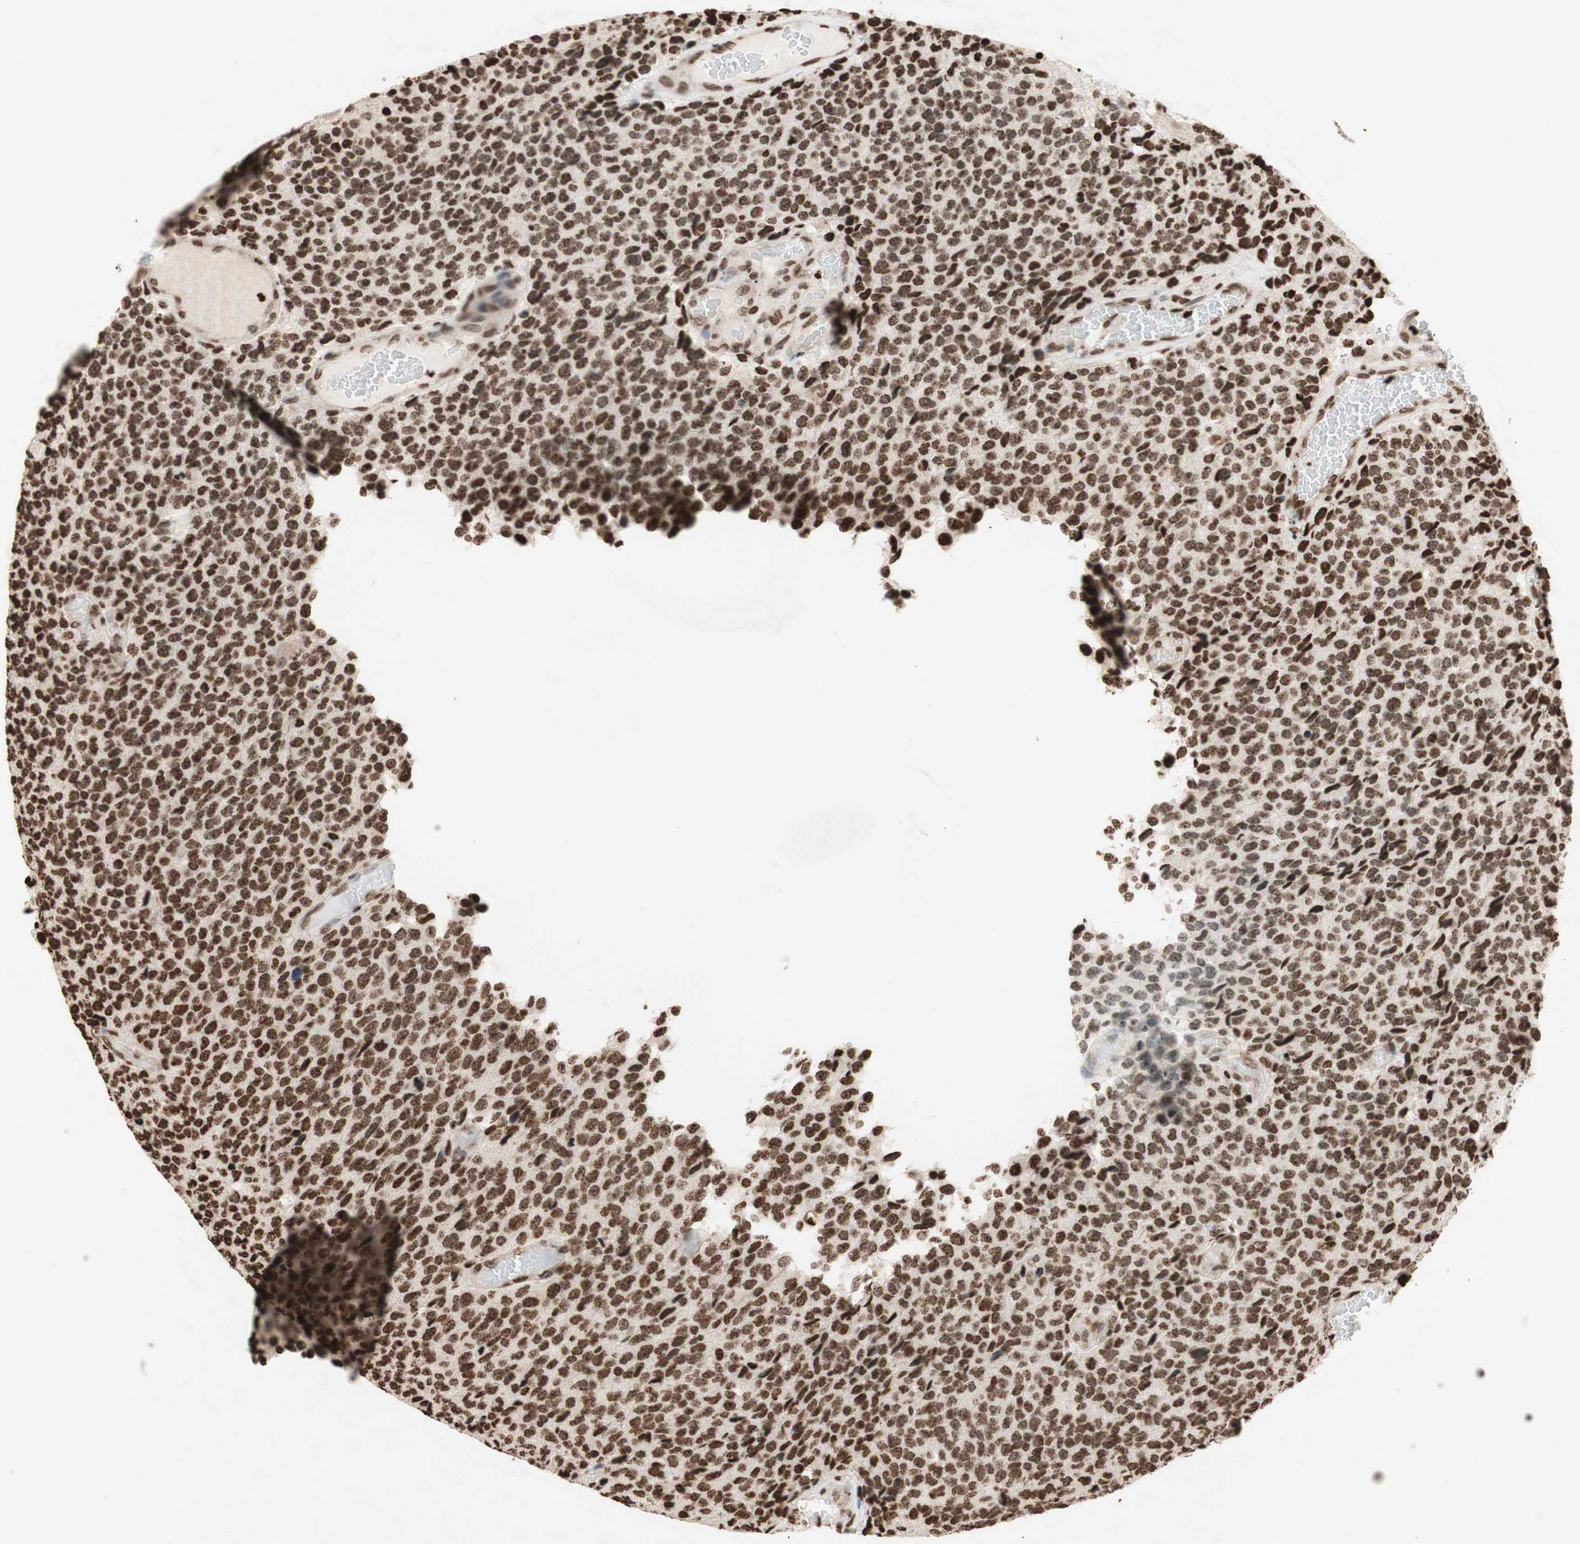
{"staining": {"intensity": "moderate", "quantity": ">75%", "location": "nuclear"}, "tissue": "glioma", "cell_type": "Tumor cells", "image_type": "cancer", "snomed": [{"axis": "morphology", "description": "Glioma, malignant, High grade"}, {"axis": "topography", "description": "pancreas cauda"}], "caption": "Protein staining by immunohistochemistry shows moderate nuclear staining in approximately >75% of tumor cells in glioma.", "gene": "NCOA3", "patient": {"sex": "male", "age": 60}}